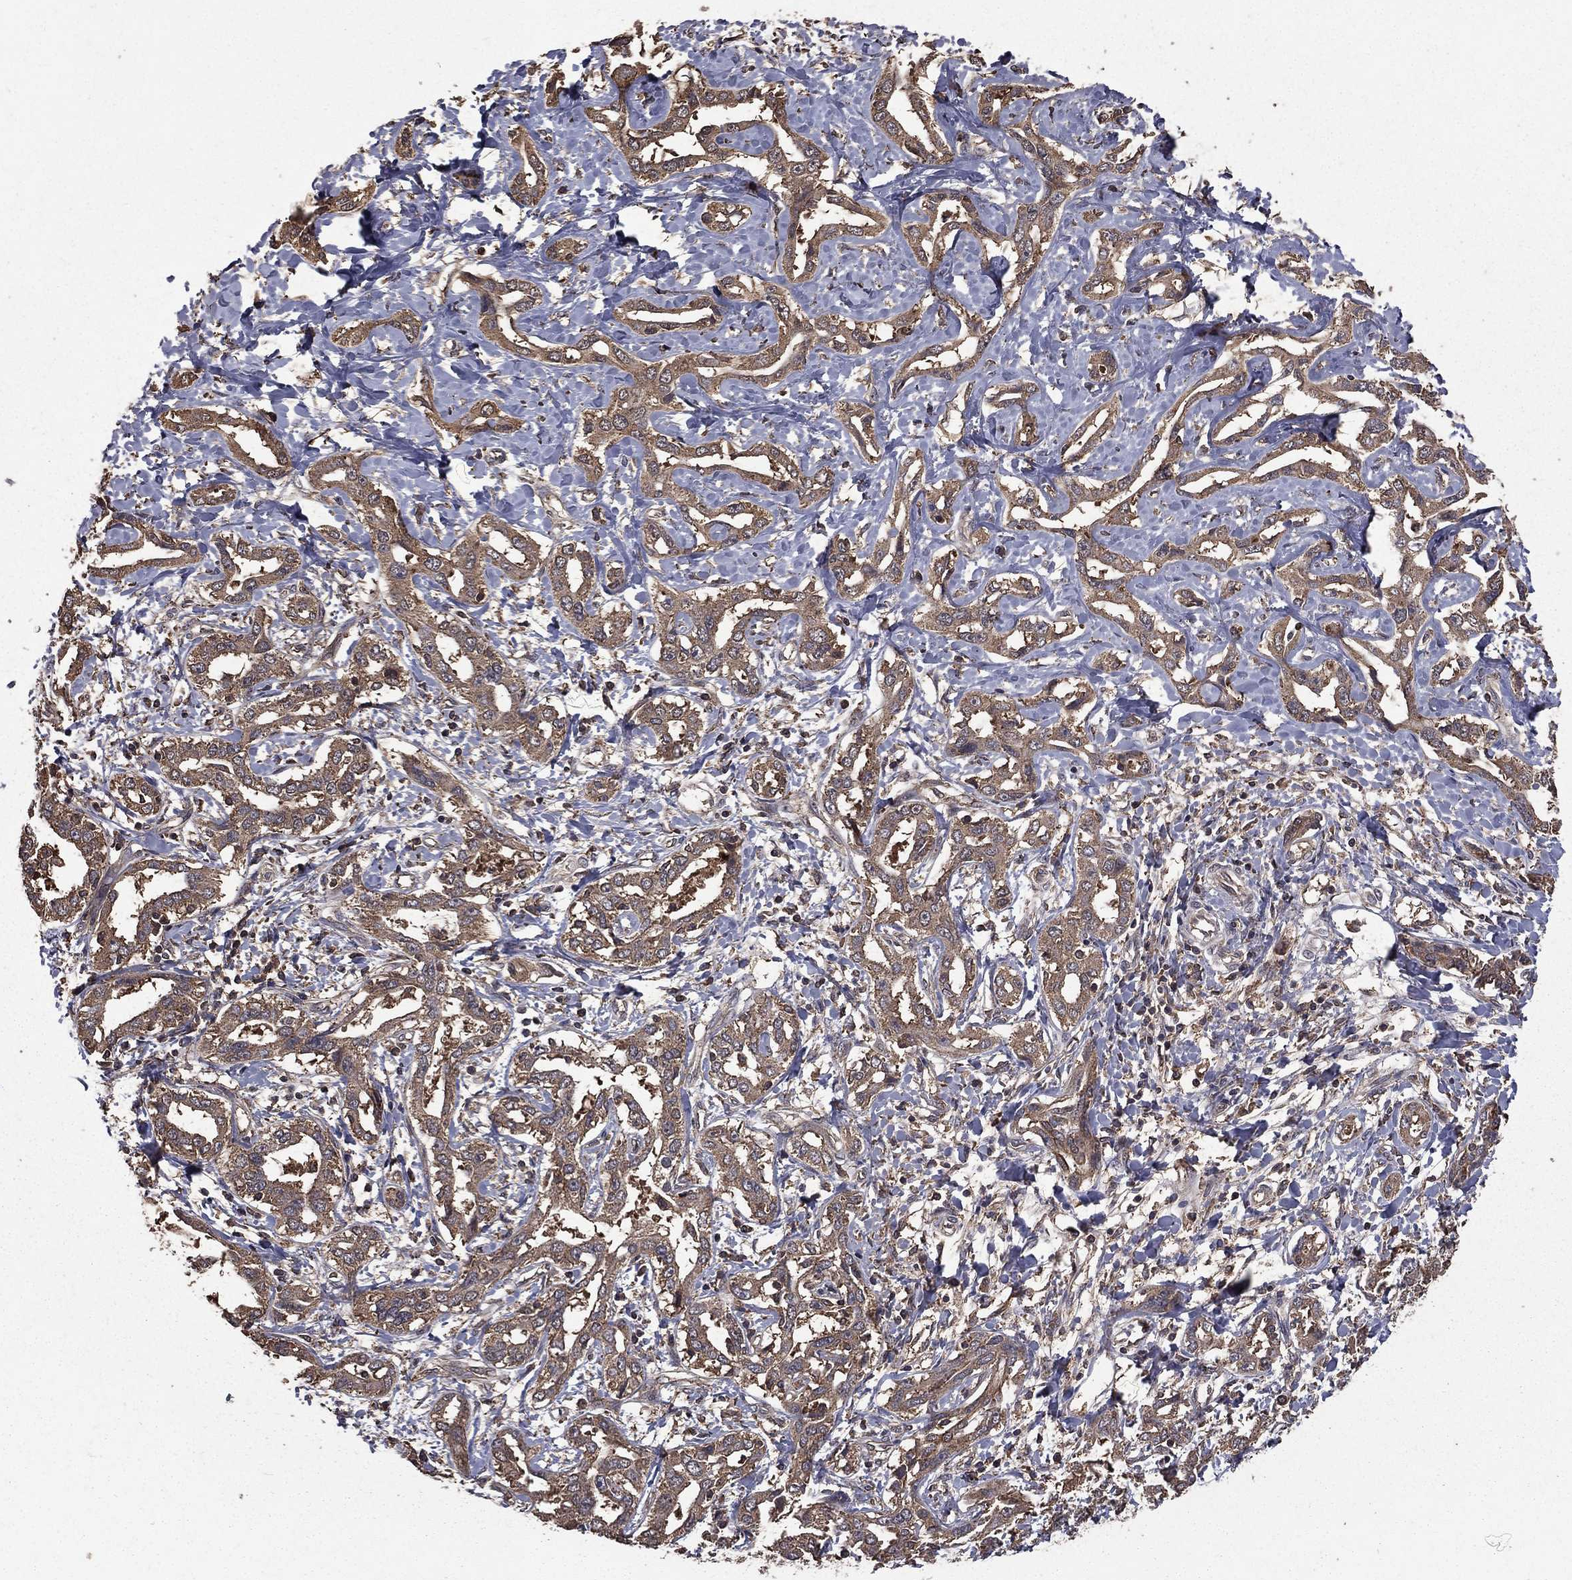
{"staining": {"intensity": "weak", "quantity": ">75%", "location": "cytoplasmic/membranous"}, "tissue": "liver cancer", "cell_type": "Tumor cells", "image_type": "cancer", "snomed": [{"axis": "morphology", "description": "Cholangiocarcinoma"}, {"axis": "topography", "description": "Liver"}], "caption": "Protein expression analysis of human liver cancer (cholangiocarcinoma) reveals weak cytoplasmic/membranous expression in approximately >75% of tumor cells. (DAB (3,3'-diaminobenzidine) IHC with brightfield microscopy, high magnification).", "gene": "BIRC6", "patient": {"sex": "male", "age": 59}}